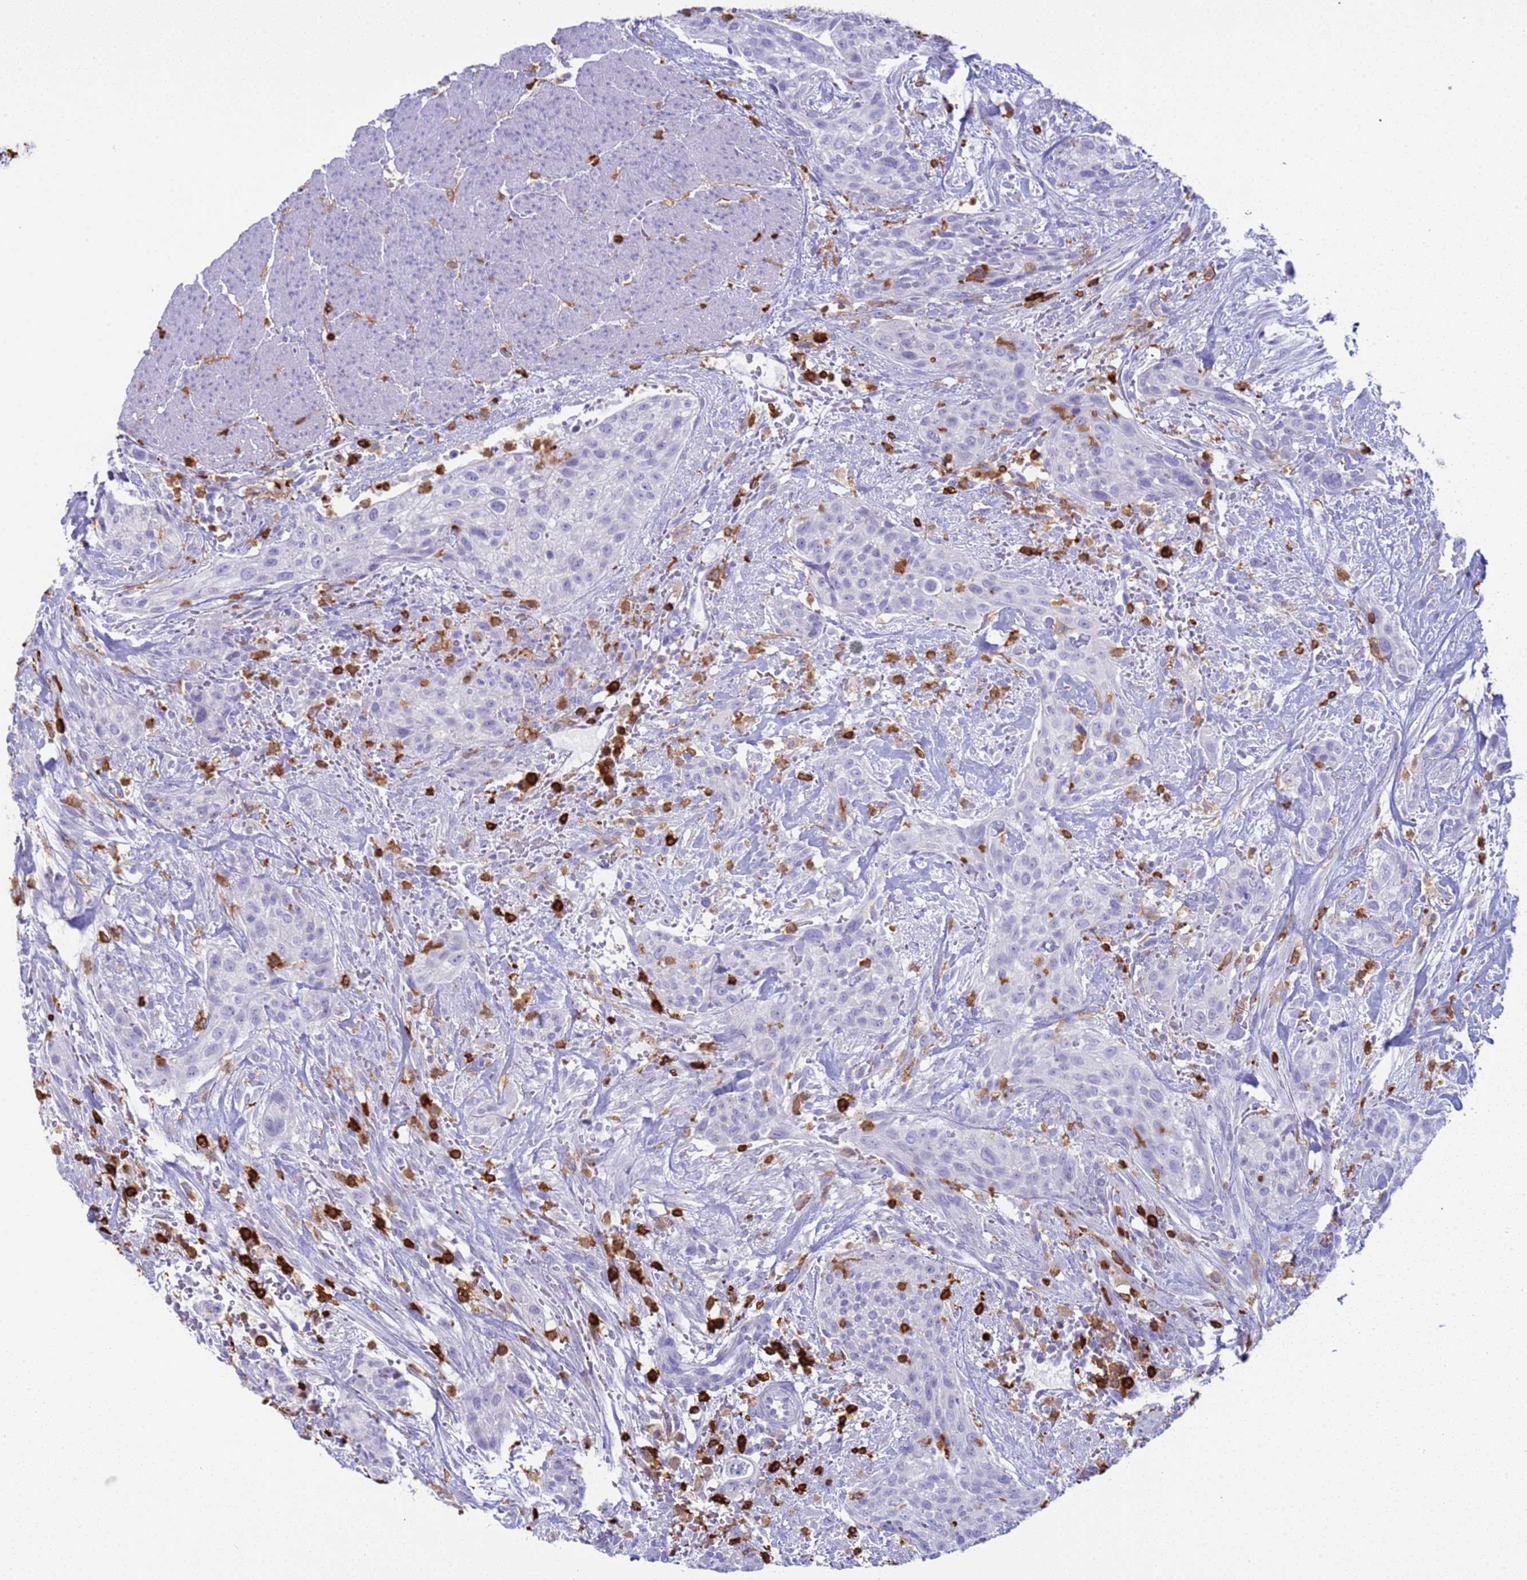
{"staining": {"intensity": "negative", "quantity": "none", "location": "none"}, "tissue": "urothelial cancer", "cell_type": "Tumor cells", "image_type": "cancer", "snomed": [{"axis": "morphology", "description": "Urothelial carcinoma, High grade"}, {"axis": "topography", "description": "Urinary bladder"}], "caption": "Tumor cells show no significant protein staining in urothelial cancer.", "gene": "IRF5", "patient": {"sex": "male", "age": 35}}